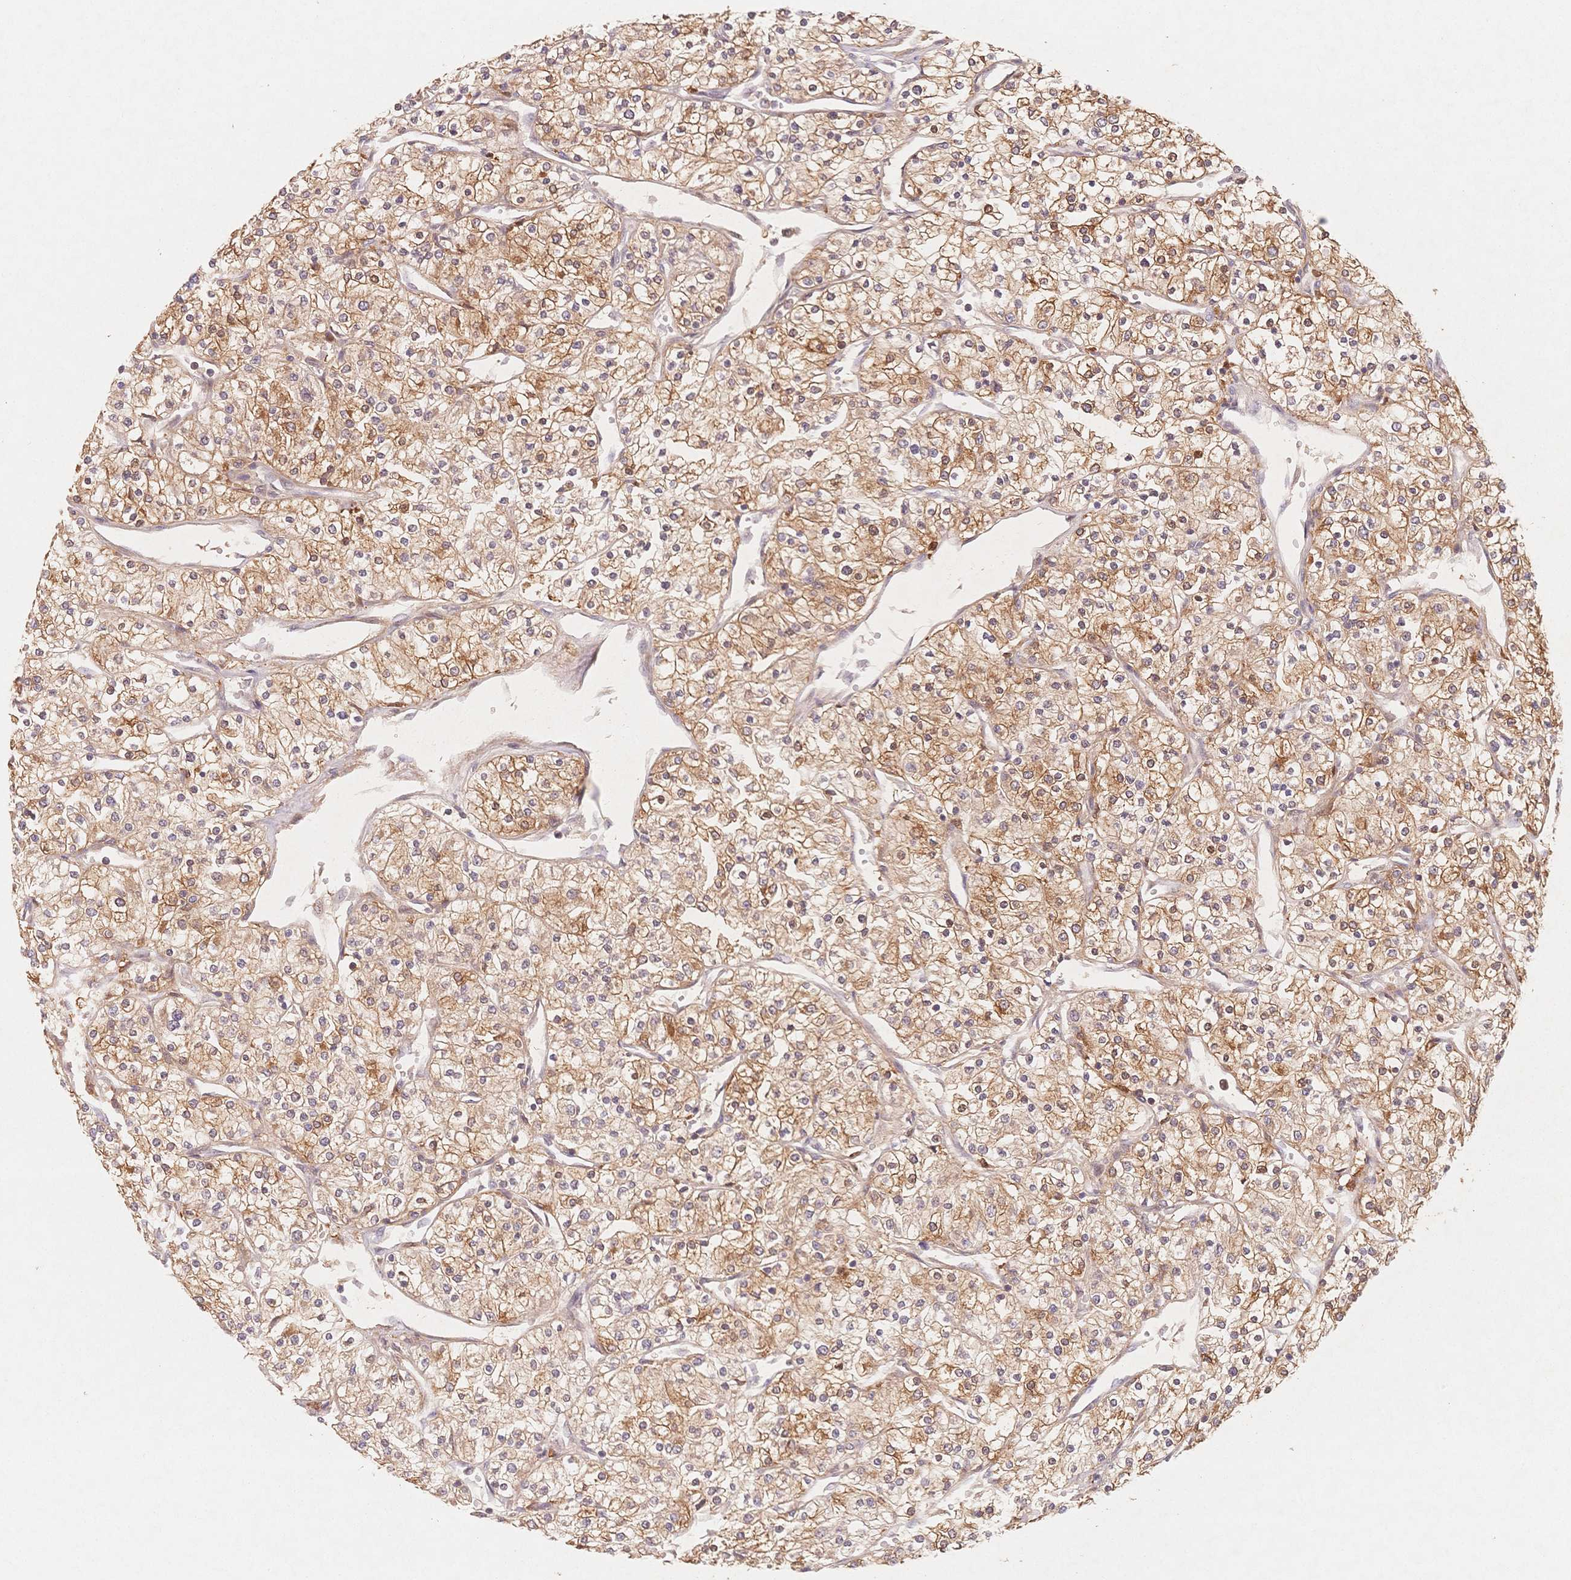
{"staining": {"intensity": "moderate", "quantity": ">75%", "location": "cytoplasmic/membranous"}, "tissue": "renal cancer", "cell_type": "Tumor cells", "image_type": "cancer", "snomed": [{"axis": "morphology", "description": "Adenocarcinoma, NOS"}, {"axis": "topography", "description": "Kidney"}], "caption": "A high-resolution image shows immunohistochemistry (IHC) staining of renal cancer (adenocarcinoma), which demonstrates moderate cytoplasmic/membranous expression in approximately >75% of tumor cells.", "gene": "C12orf75", "patient": {"sex": "male", "age": 80}}